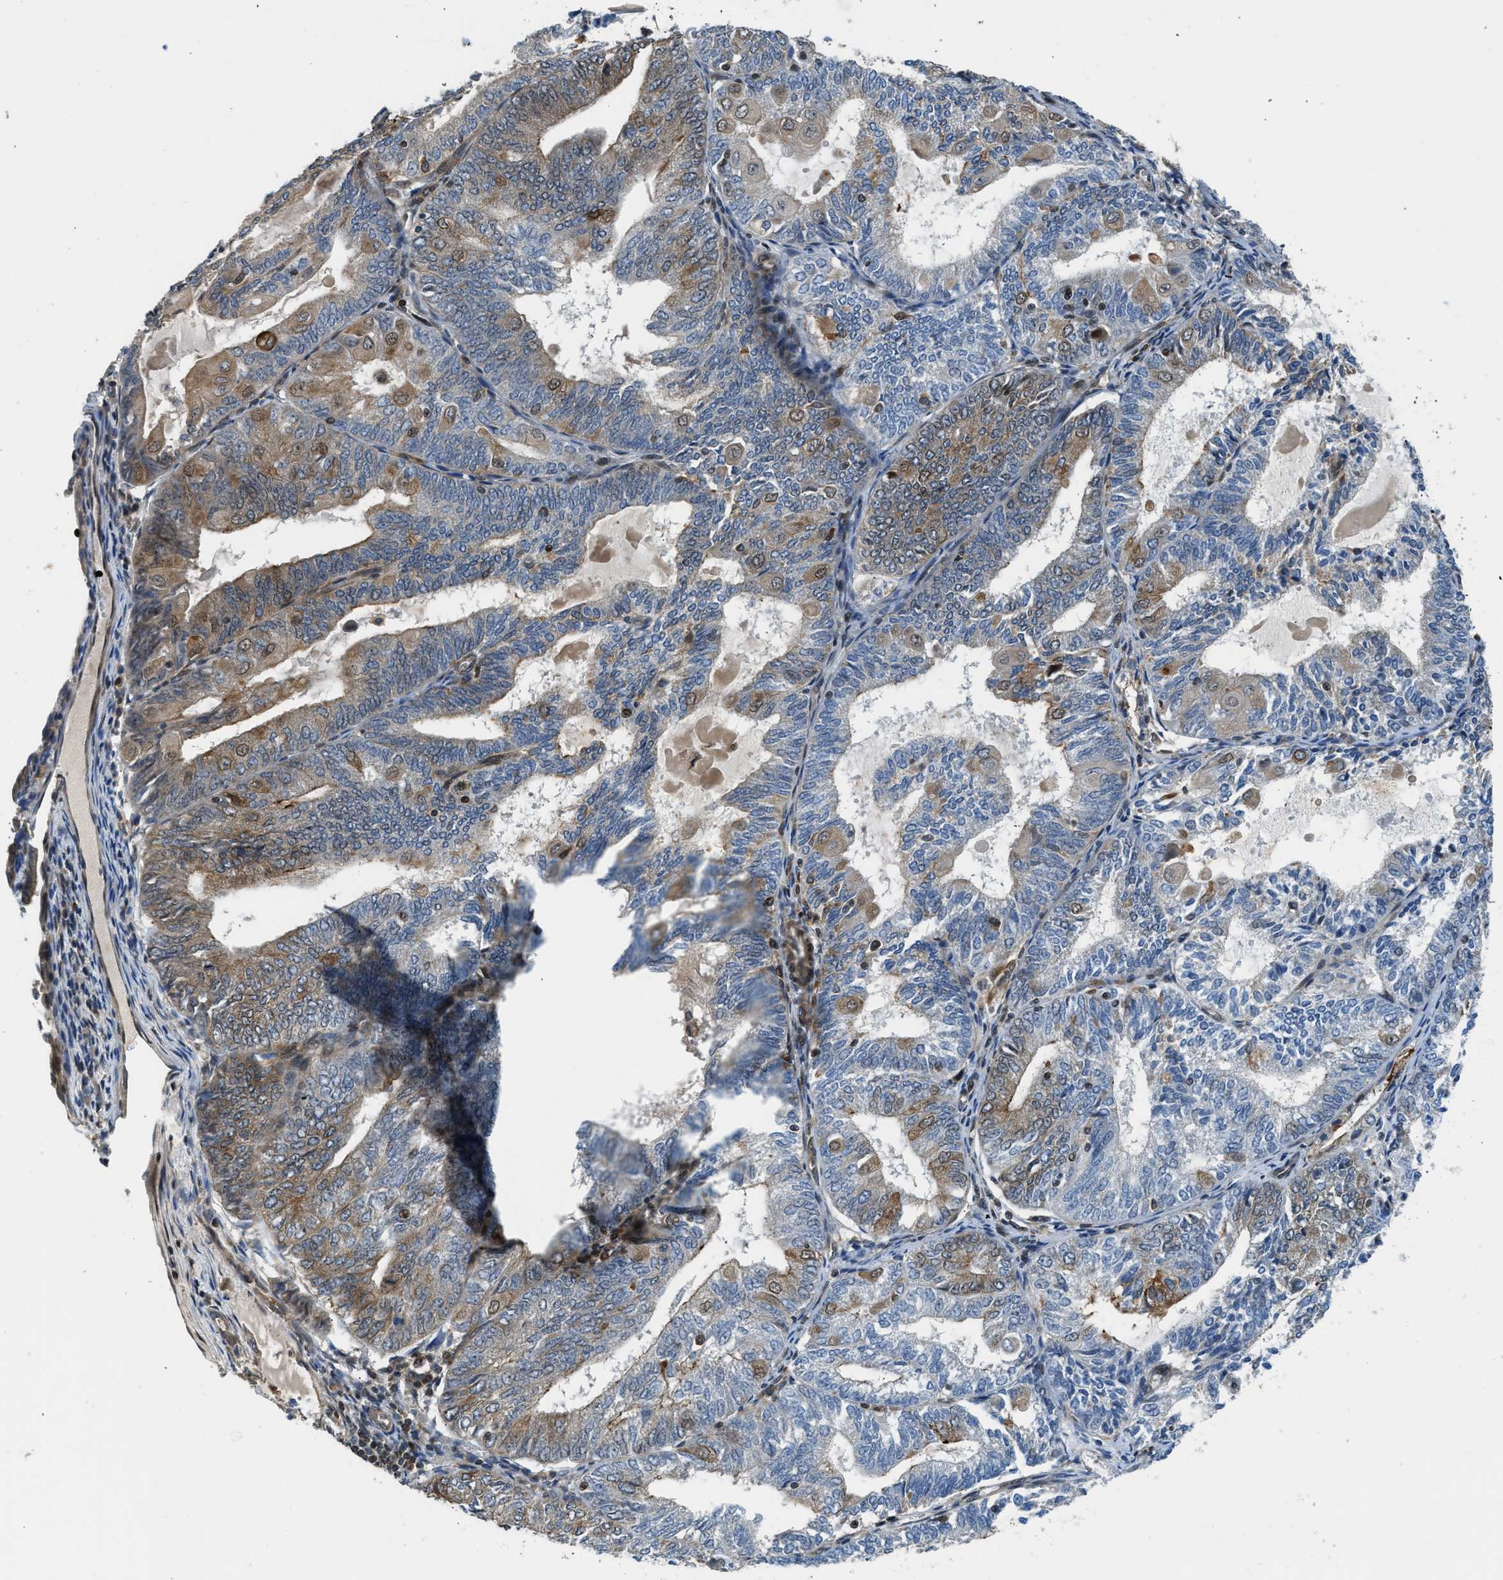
{"staining": {"intensity": "weak", "quantity": "25%-75%", "location": "cytoplasmic/membranous,nuclear"}, "tissue": "endometrial cancer", "cell_type": "Tumor cells", "image_type": "cancer", "snomed": [{"axis": "morphology", "description": "Adenocarcinoma, NOS"}, {"axis": "topography", "description": "Endometrium"}], "caption": "A high-resolution image shows IHC staining of endometrial adenocarcinoma, which shows weak cytoplasmic/membranous and nuclear staining in about 25%-75% of tumor cells.", "gene": "RETREG3", "patient": {"sex": "female", "age": 81}}